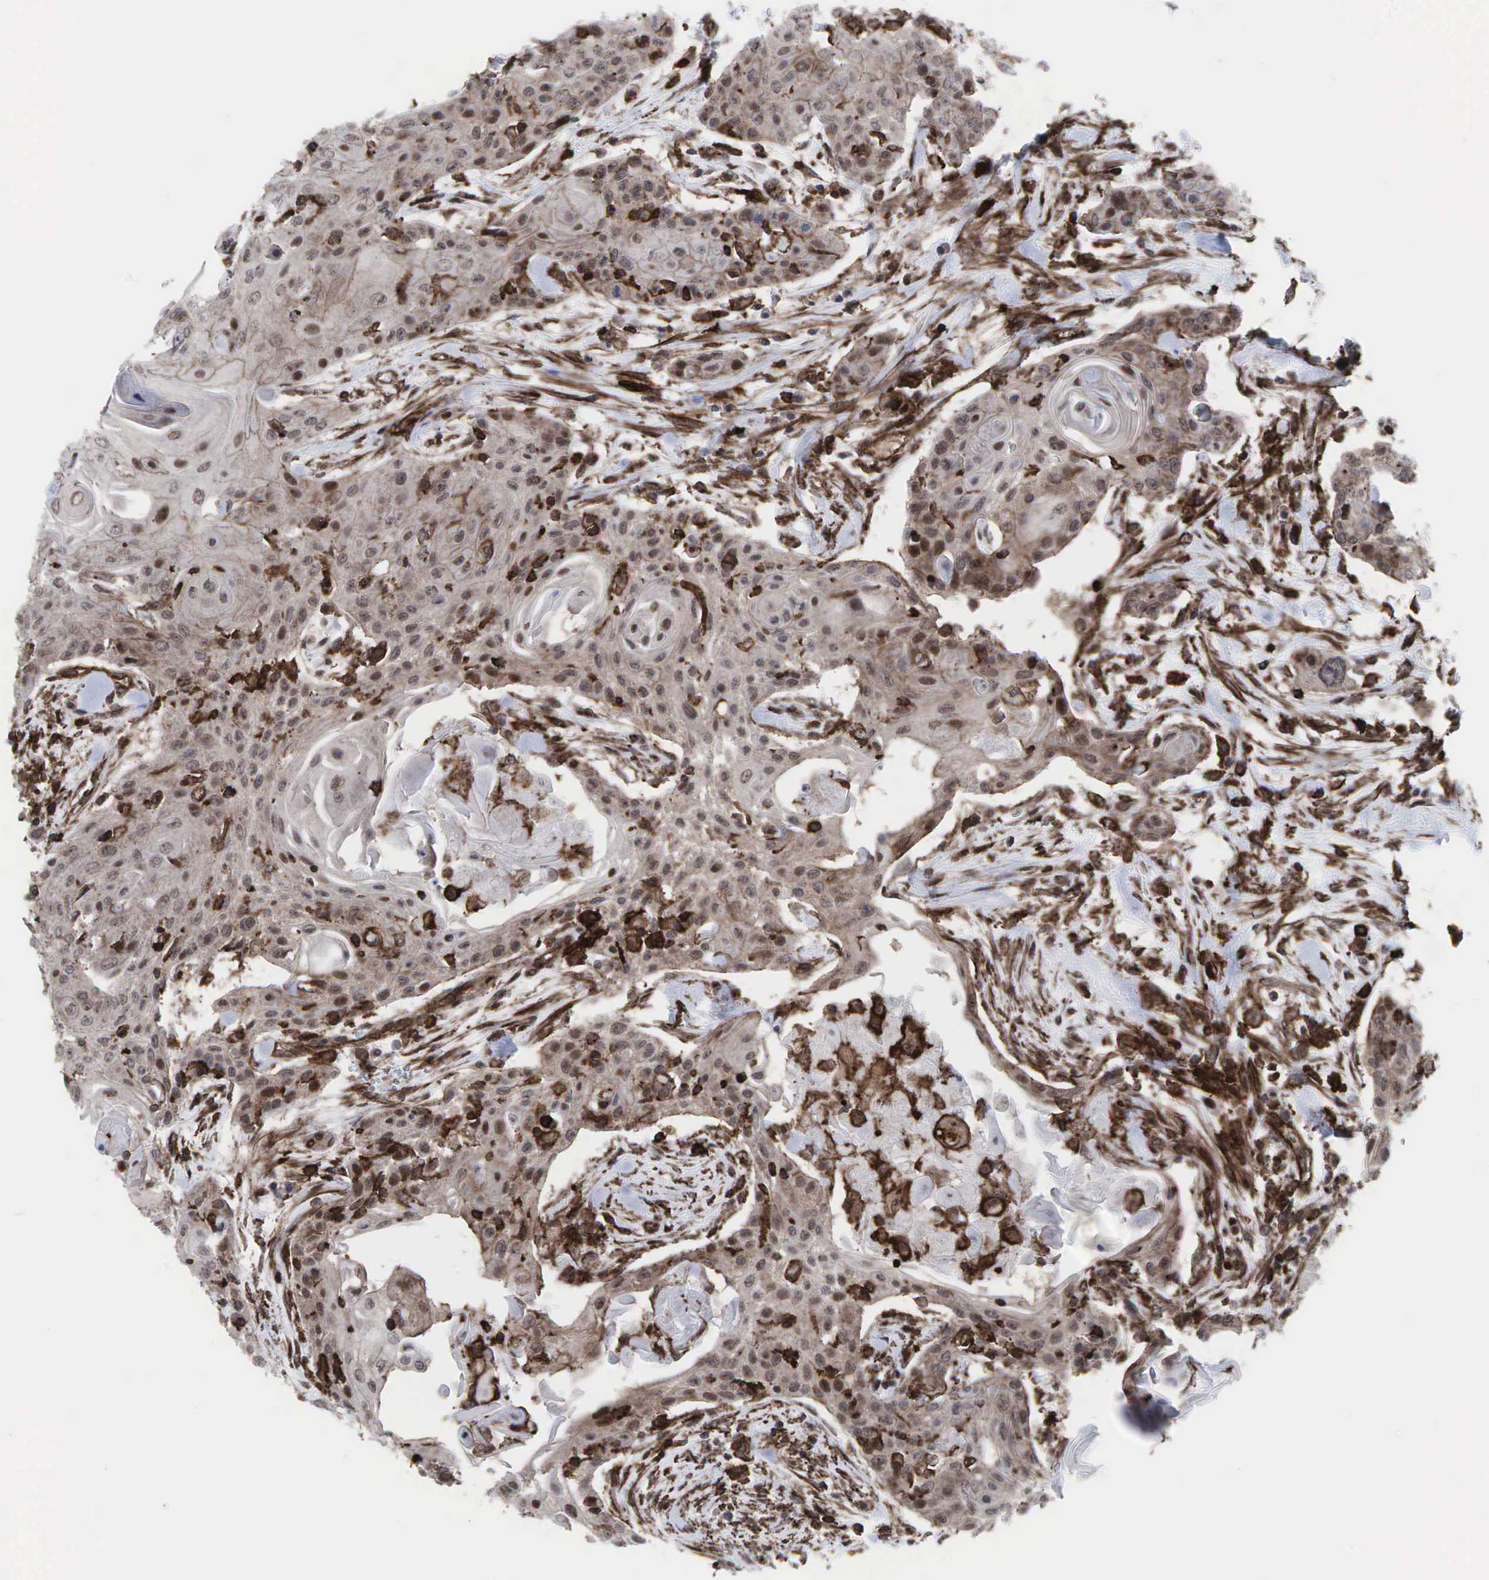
{"staining": {"intensity": "weak", "quantity": ">75%", "location": "cytoplasmic/membranous"}, "tissue": "head and neck cancer", "cell_type": "Tumor cells", "image_type": "cancer", "snomed": [{"axis": "morphology", "description": "Squamous cell carcinoma, NOS"}, {"axis": "morphology", "description": "Squamous cell carcinoma, metastatic, NOS"}, {"axis": "topography", "description": "Lymph node"}, {"axis": "topography", "description": "Salivary gland"}, {"axis": "topography", "description": "Head-Neck"}], "caption": "Protein expression analysis of human metastatic squamous cell carcinoma (head and neck) reveals weak cytoplasmic/membranous positivity in approximately >75% of tumor cells. The staining was performed using DAB (3,3'-diaminobenzidine), with brown indicating positive protein expression. Nuclei are stained blue with hematoxylin.", "gene": "GPRASP1", "patient": {"sex": "female", "age": 74}}